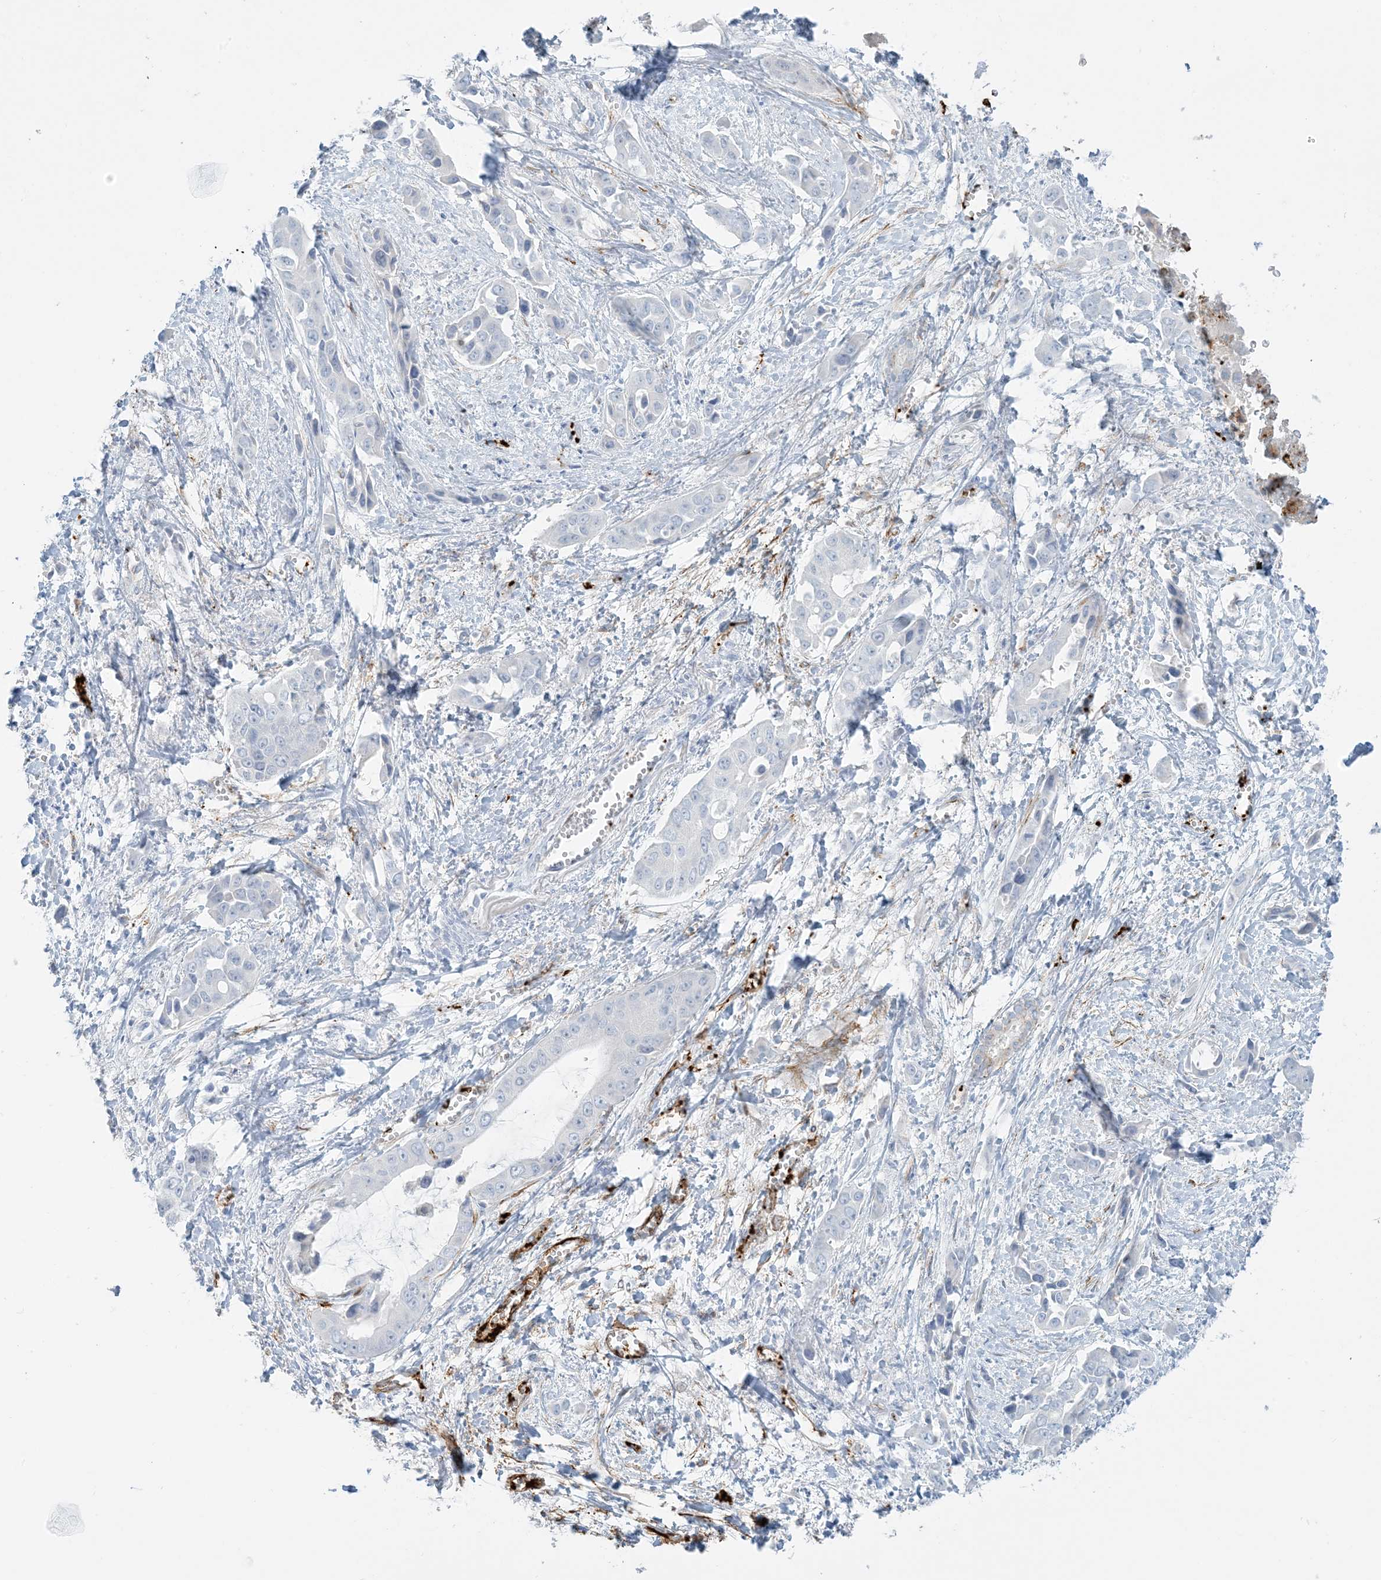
{"staining": {"intensity": "negative", "quantity": "none", "location": "none"}, "tissue": "liver cancer", "cell_type": "Tumor cells", "image_type": "cancer", "snomed": [{"axis": "morphology", "description": "Cholangiocarcinoma"}, {"axis": "topography", "description": "Liver"}], "caption": "Image shows no protein expression in tumor cells of liver cholangiocarcinoma tissue.", "gene": "EPS8L3", "patient": {"sex": "female", "age": 52}}